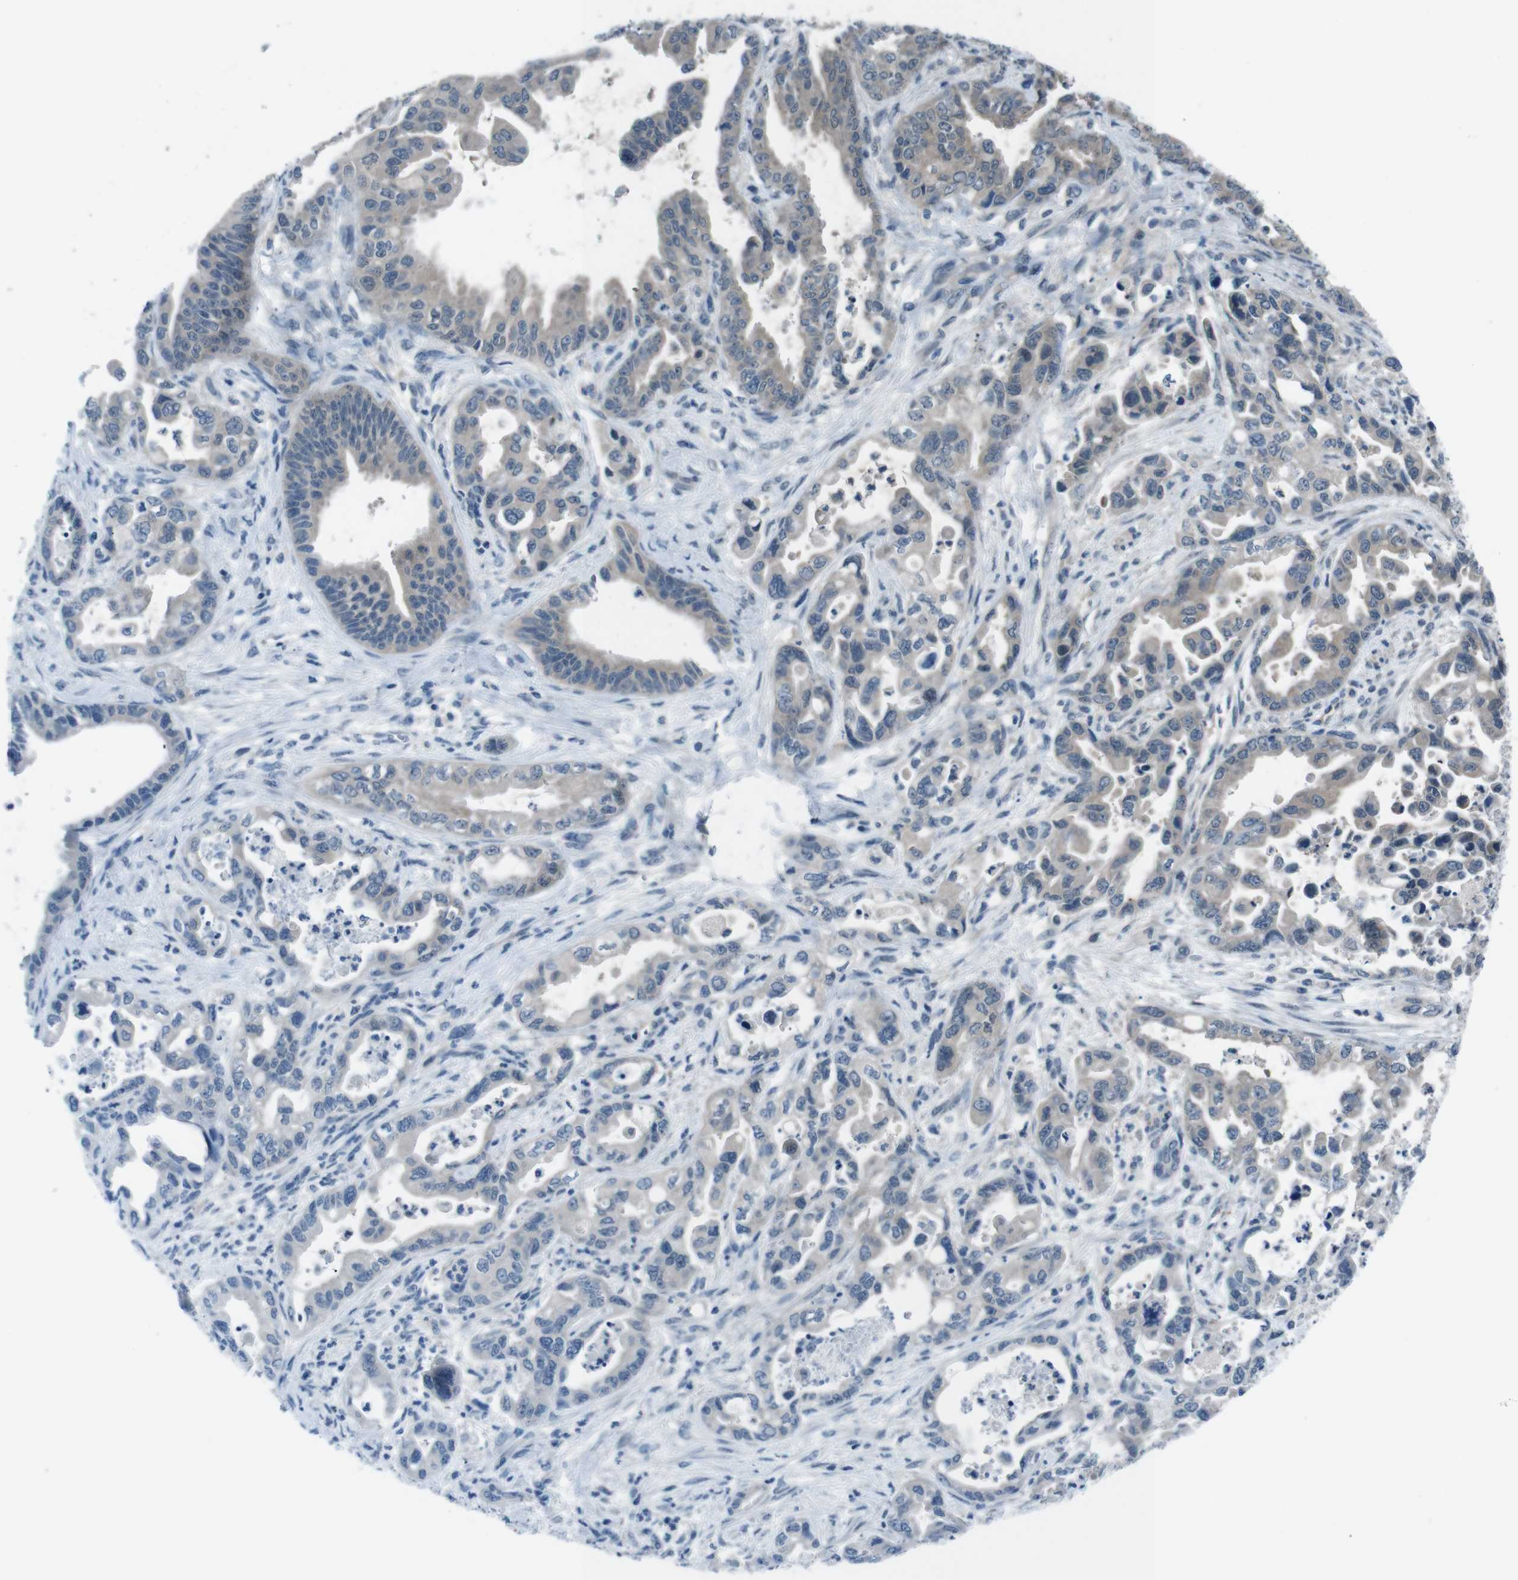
{"staining": {"intensity": "moderate", "quantity": "<25%", "location": "cytoplasmic/membranous"}, "tissue": "pancreatic cancer", "cell_type": "Tumor cells", "image_type": "cancer", "snomed": [{"axis": "morphology", "description": "Adenocarcinoma, NOS"}, {"axis": "topography", "description": "Pancreas"}], "caption": "Brown immunohistochemical staining in pancreatic adenocarcinoma demonstrates moderate cytoplasmic/membranous staining in approximately <25% of tumor cells. (DAB (3,3'-diaminobenzidine) = brown stain, brightfield microscopy at high magnification).", "gene": "SLC27A4", "patient": {"sex": "male", "age": 70}}